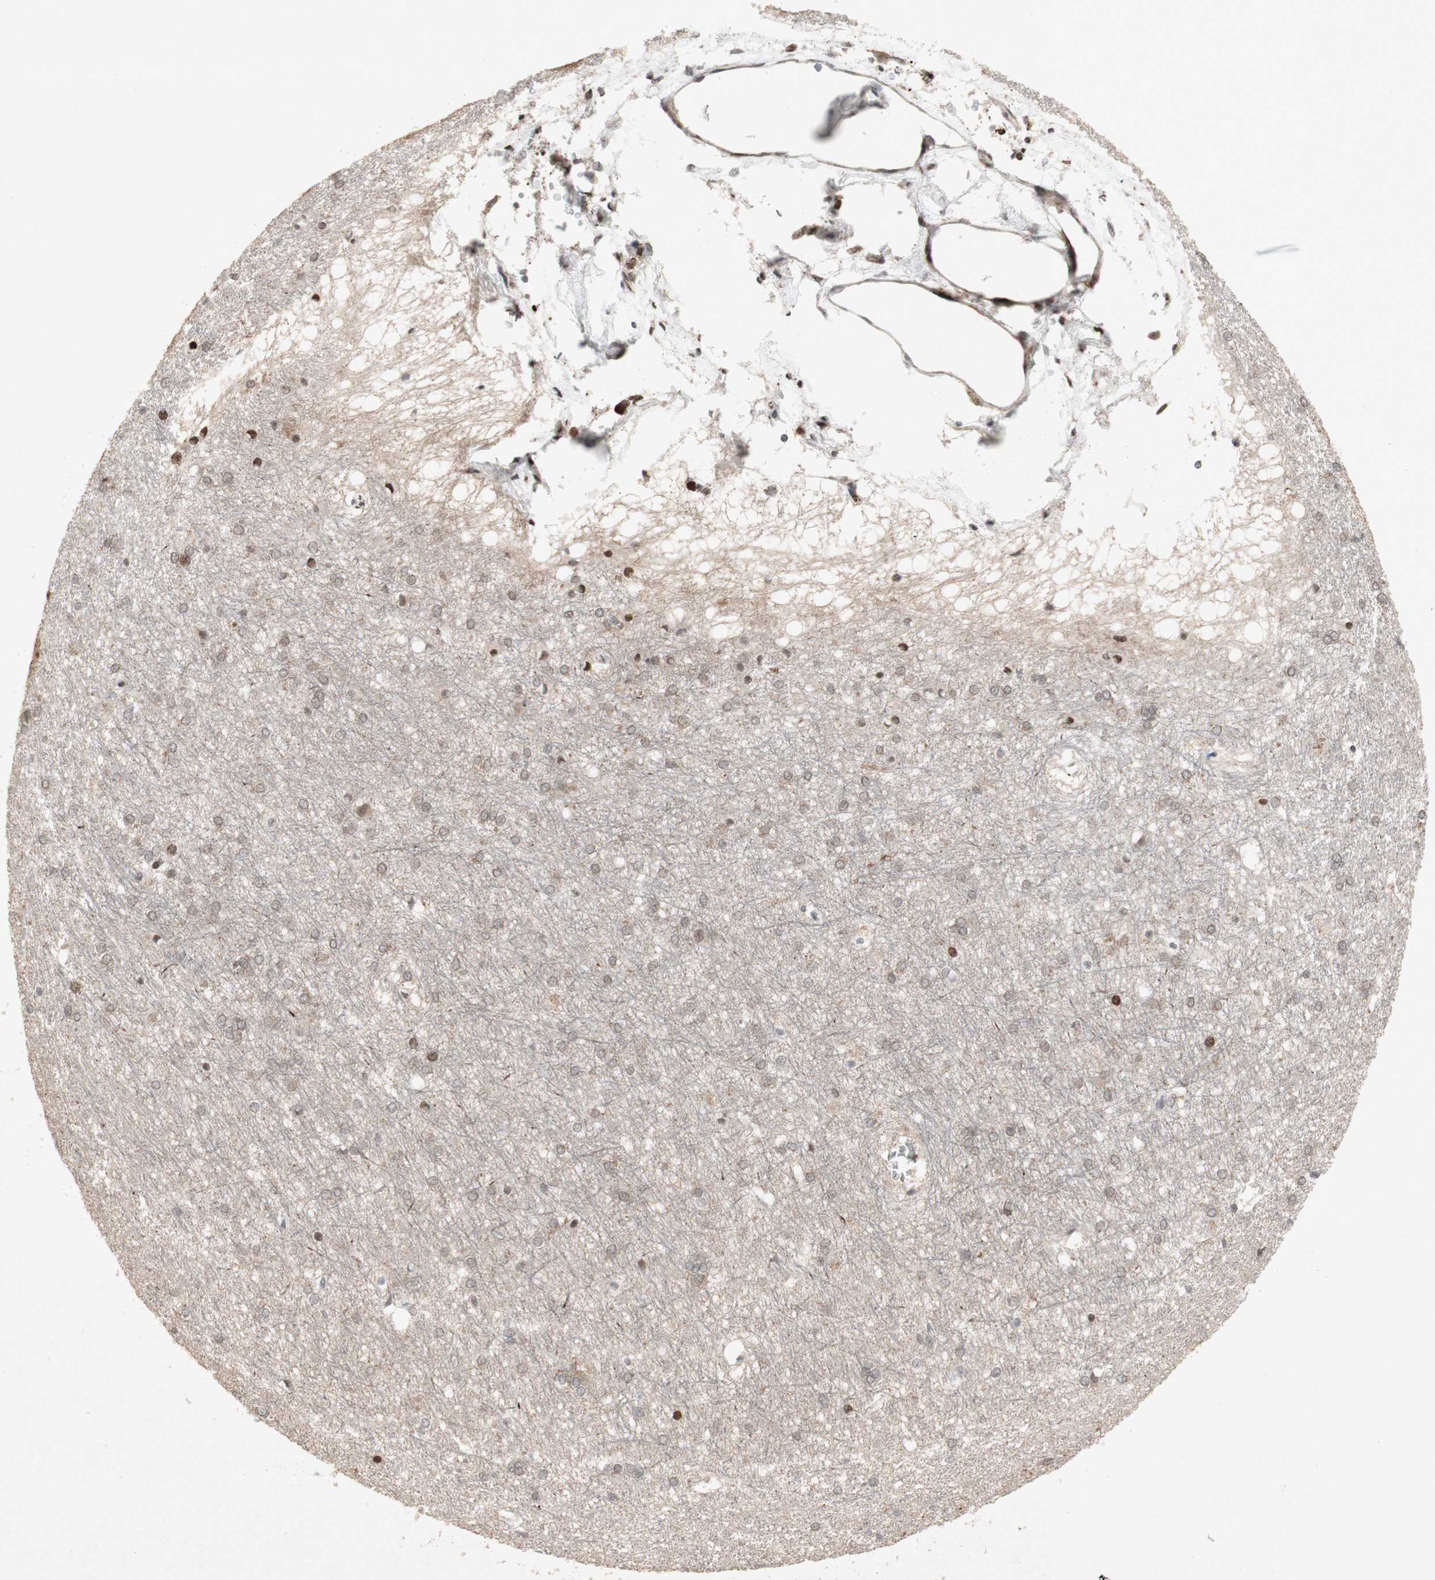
{"staining": {"intensity": "strong", "quantity": "<25%", "location": "nuclear"}, "tissue": "hippocampus", "cell_type": "Glial cells", "image_type": "normal", "snomed": [{"axis": "morphology", "description": "Normal tissue, NOS"}, {"axis": "topography", "description": "Hippocampus"}], "caption": "High-magnification brightfield microscopy of normal hippocampus stained with DAB (3,3'-diaminobenzidine) (brown) and counterstained with hematoxylin (blue). glial cells exhibit strong nuclear positivity is present in approximately<25% of cells.", "gene": "PLXNA1", "patient": {"sex": "female", "age": 19}}